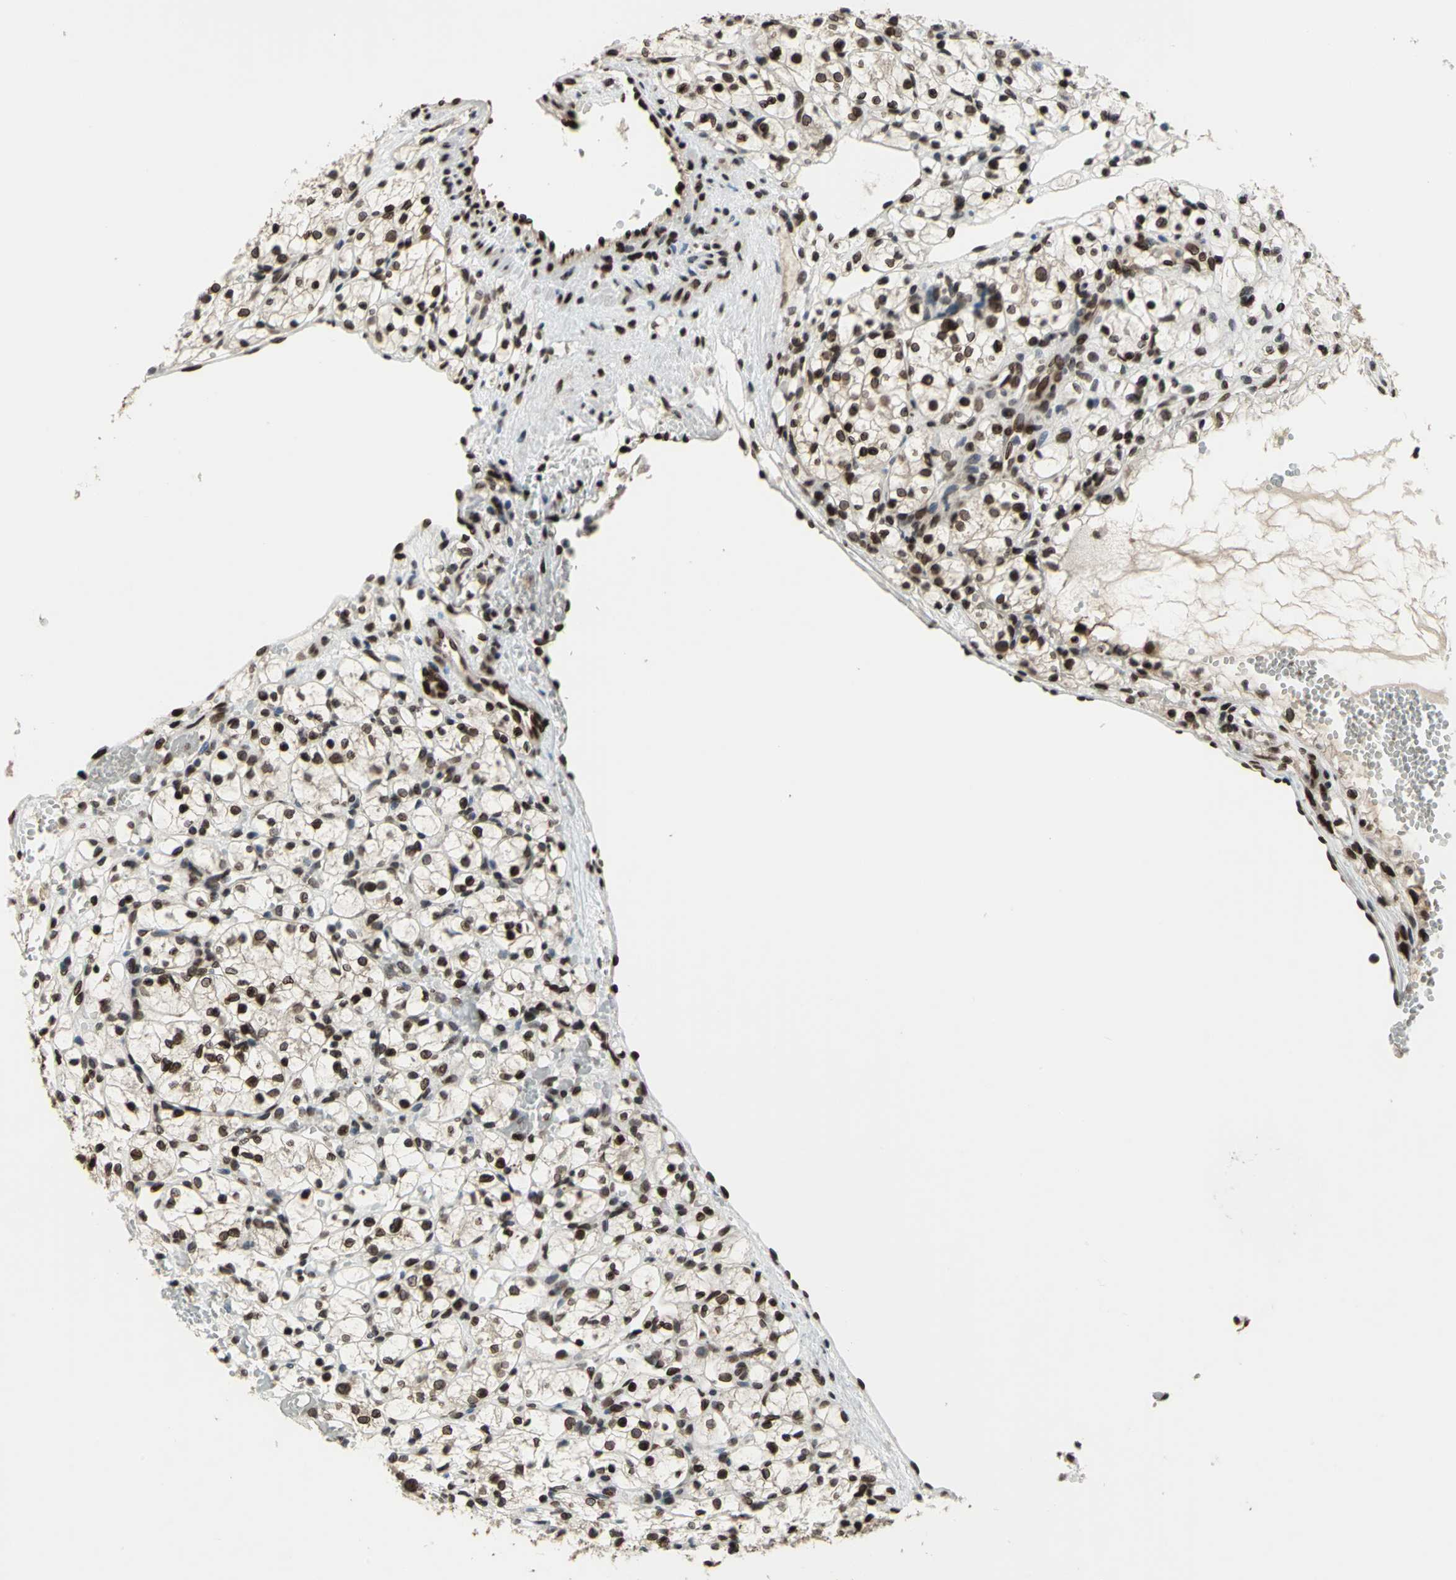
{"staining": {"intensity": "strong", "quantity": ">75%", "location": "nuclear"}, "tissue": "renal cancer", "cell_type": "Tumor cells", "image_type": "cancer", "snomed": [{"axis": "morphology", "description": "Adenocarcinoma, NOS"}, {"axis": "topography", "description": "Kidney"}], "caption": "Immunohistochemical staining of human renal cancer (adenocarcinoma) displays high levels of strong nuclear protein positivity in approximately >75% of tumor cells.", "gene": "ISY1", "patient": {"sex": "female", "age": 60}}